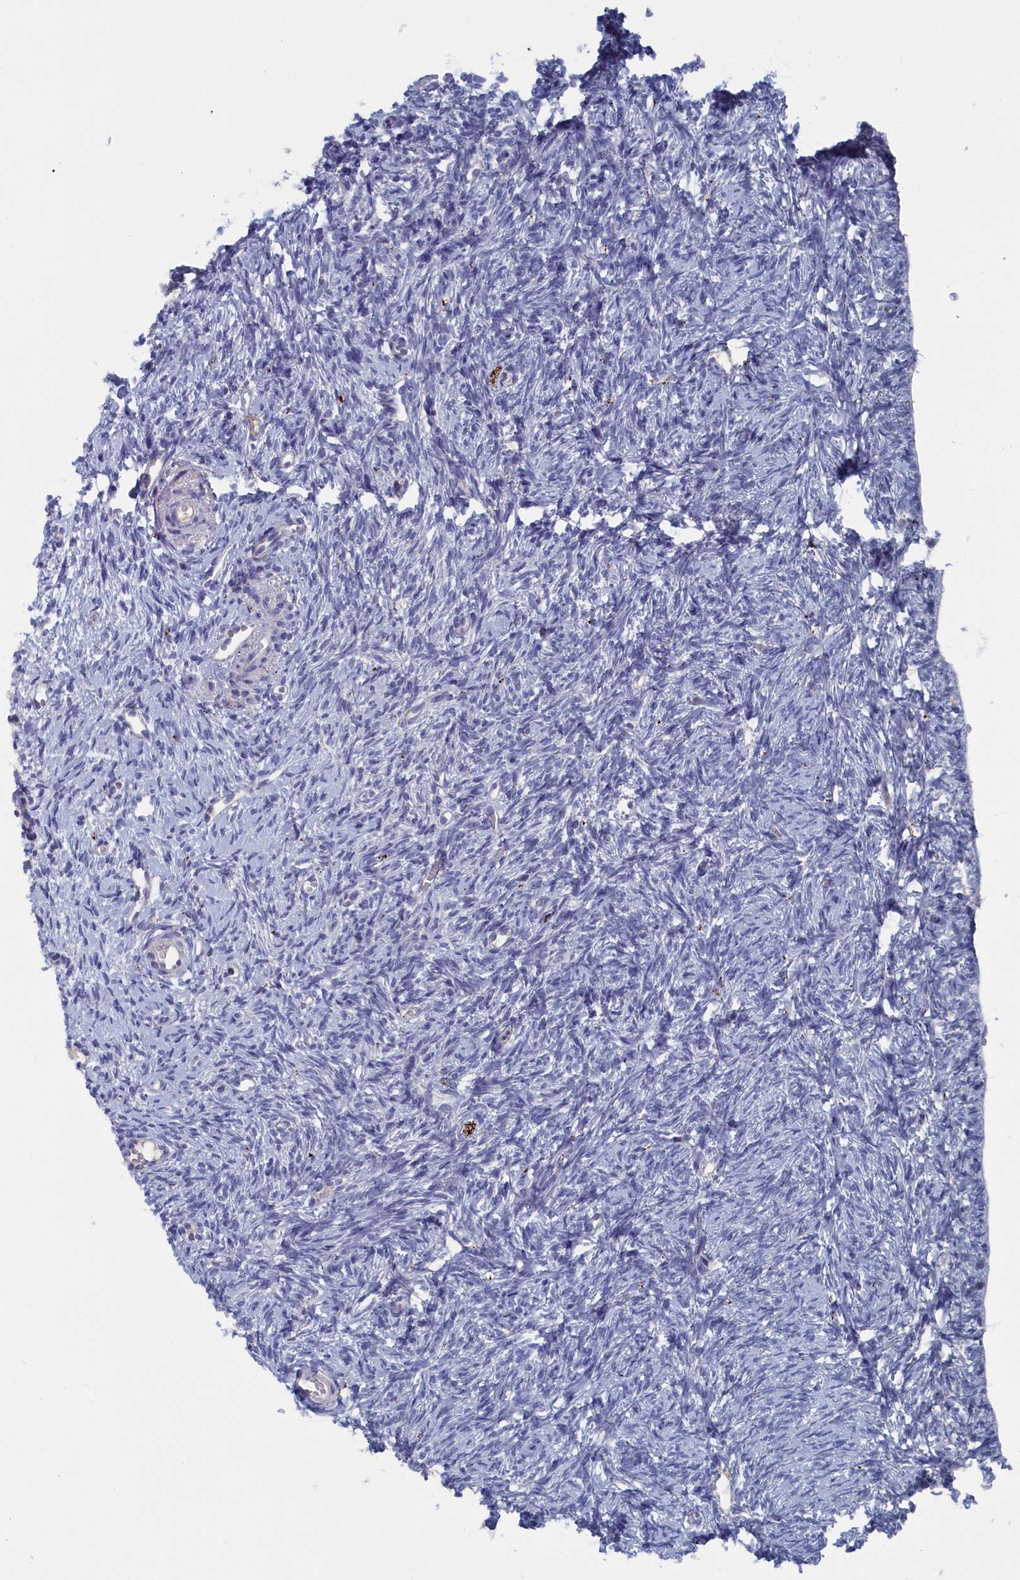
{"staining": {"intensity": "weak", "quantity": "<25%", "location": "cytoplasmic/membranous"}, "tissue": "ovary", "cell_type": "Follicle cells", "image_type": "normal", "snomed": [{"axis": "morphology", "description": "Normal tissue, NOS"}, {"axis": "topography", "description": "Ovary"}], "caption": "High power microscopy photomicrograph of an immunohistochemistry micrograph of unremarkable ovary, revealing no significant expression in follicle cells. (DAB immunohistochemistry (IHC), high magnification).", "gene": "CEND1", "patient": {"sex": "female", "age": 51}}